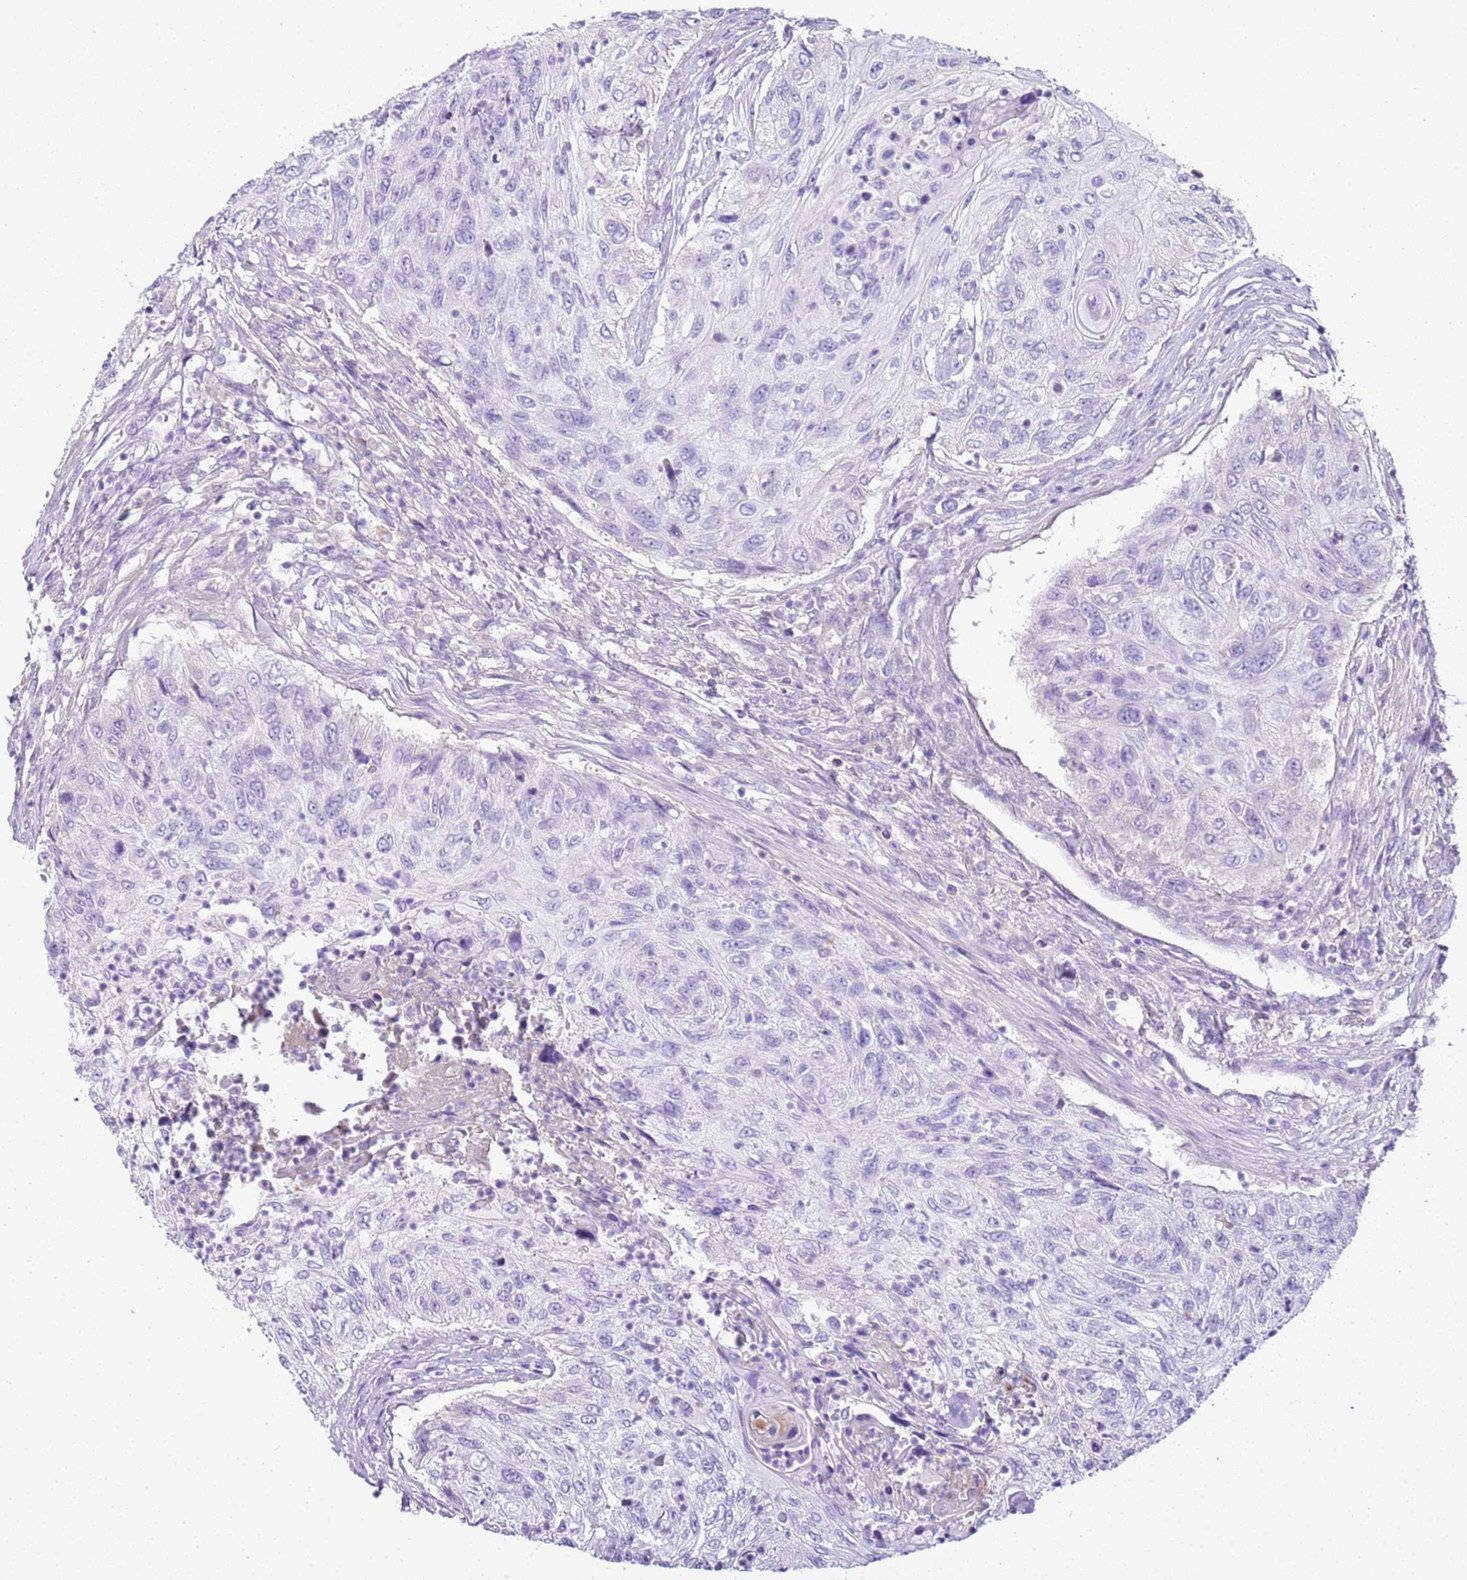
{"staining": {"intensity": "negative", "quantity": "none", "location": "none"}, "tissue": "urothelial cancer", "cell_type": "Tumor cells", "image_type": "cancer", "snomed": [{"axis": "morphology", "description": "Urothelial carcinoma, High grade"}, {"axis": "topography", "description": "Urinary bladder"}], "caption": "Immunohistochemistry (IHC) of urothelial cancer shows no positivity in tumor cells.", "gene": "IGKV3D-11", "patient": {"sex": "female", "age": 60}}